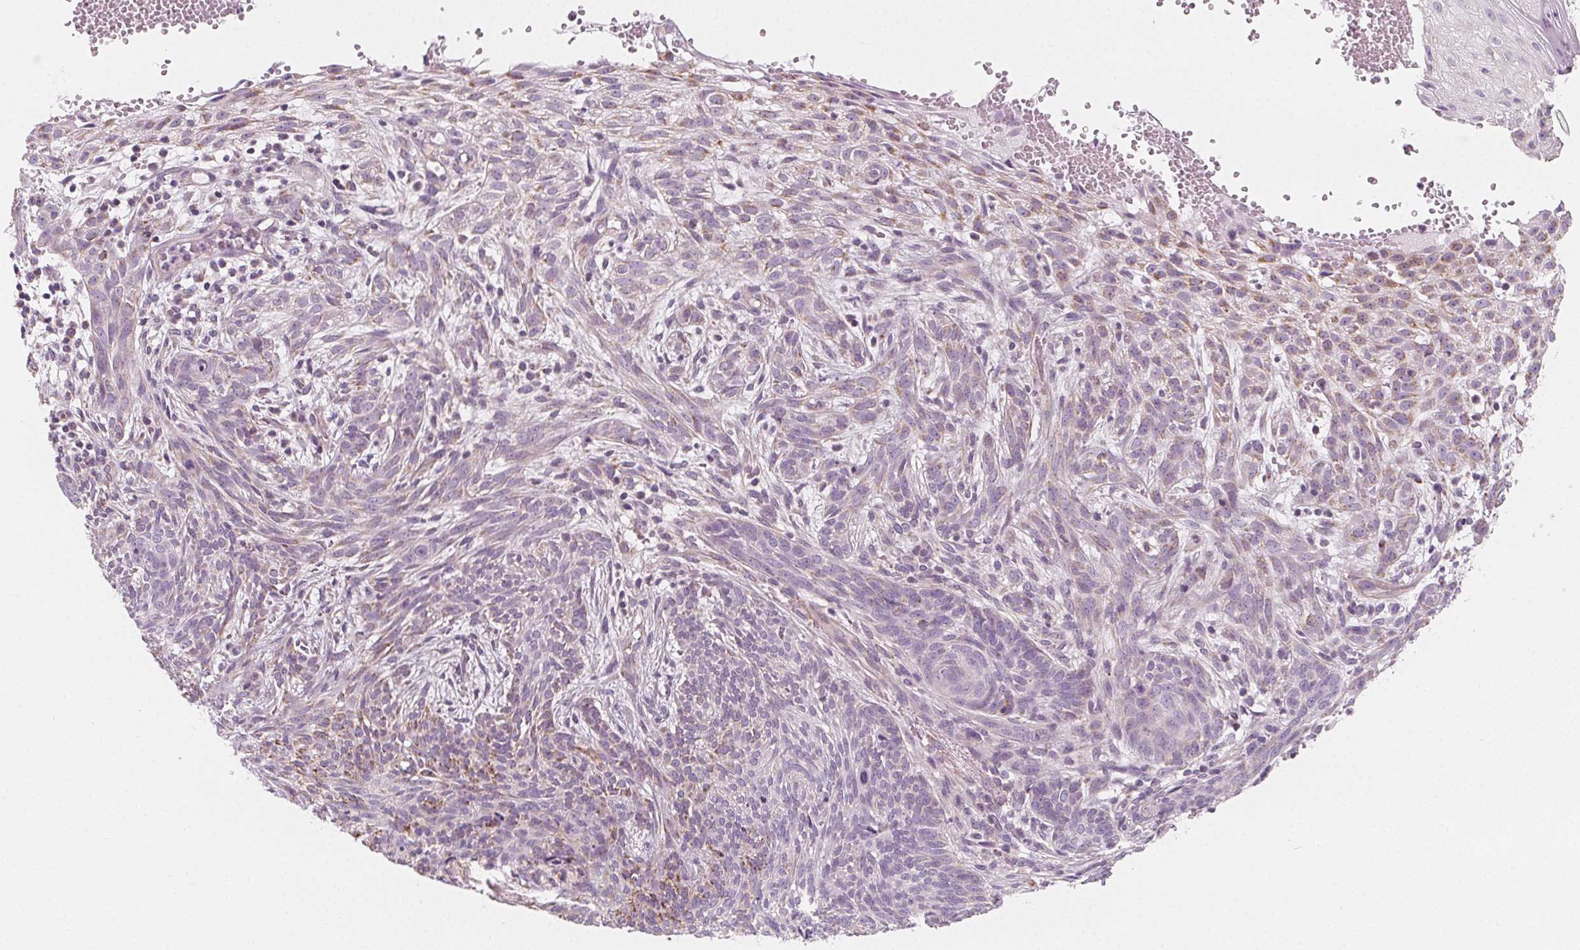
{"staining": {"intensity": "weak", "quantity": "<25%", "location": "cytoplasmic/membranous"}, "tissue": "skin cancer", "cell_type": "Tumor cells", "image_type": "cancer", "snomed": [{"axis": "morphology", "description": "Basal cell carcinoma"}, {"axis": "topography", "description": "Skin"}], "caption": "Skin basal cell carcinoma was stained to show a protein in brown. There is no significant positivity in tumor cells.", "gene": "IL17C", "patient": {"sex": "male", "age": 84}}